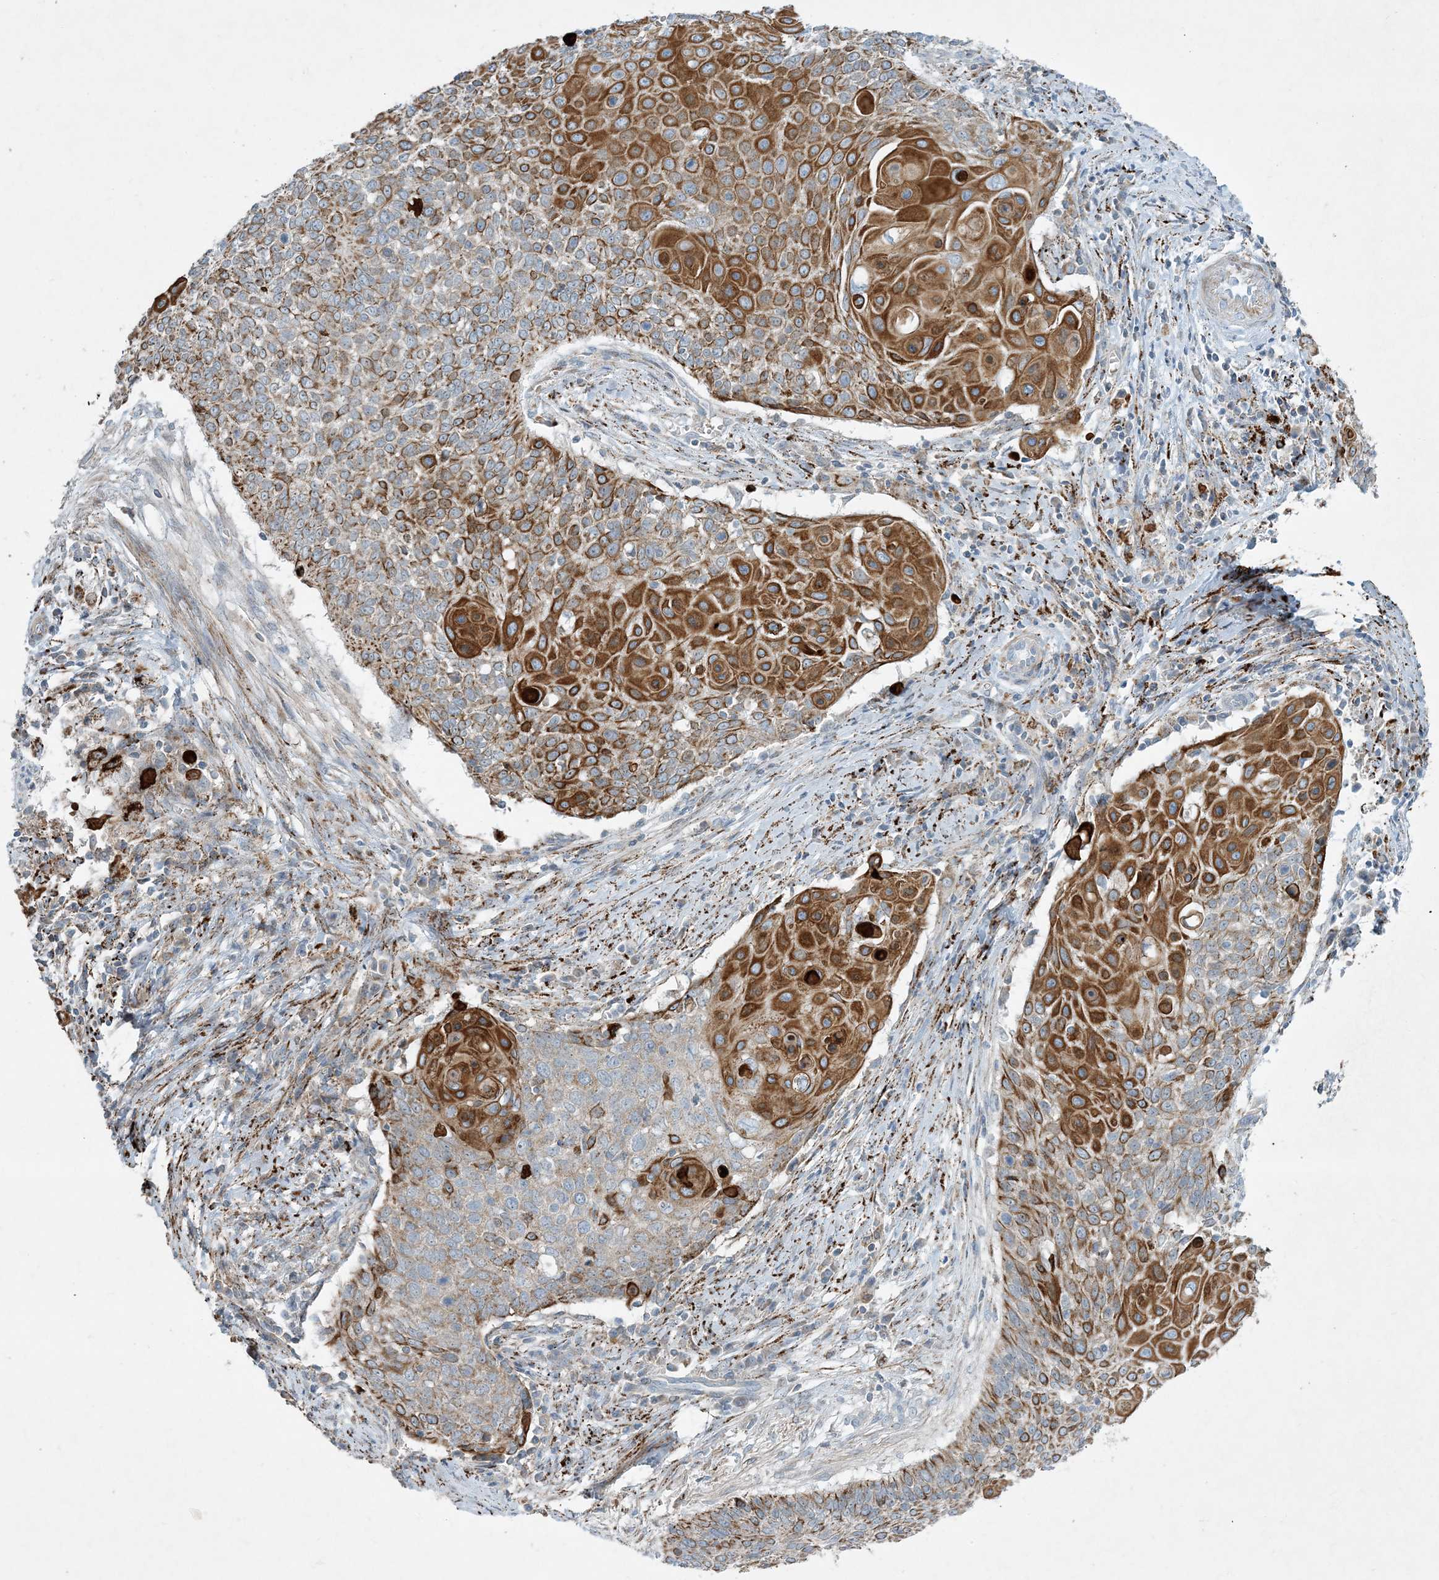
{"staining": {"intensity": "moderate", "quantity": ">75%", "location": "cytoplasmic/membranous"}, "tissue": "cervical cancer", "cell_type": "Tumor cells", "image_type": "cancer", "snomed": [{"axis": "morphology", "description": "Squamous cell carcinoma, NOS"}, {"axis": "topography", "description": "Cervix"}], "caption": "A high-resolution histopathology image shows immunohistochemistry (IHC) staining of squamous cell carcinoma (cervical), which exhibits moderate cytoplasmic/membranous staining in about >75% of tumor cells.", "gene": "LTN1", "patient": {"sex": "female", "age": 39}}